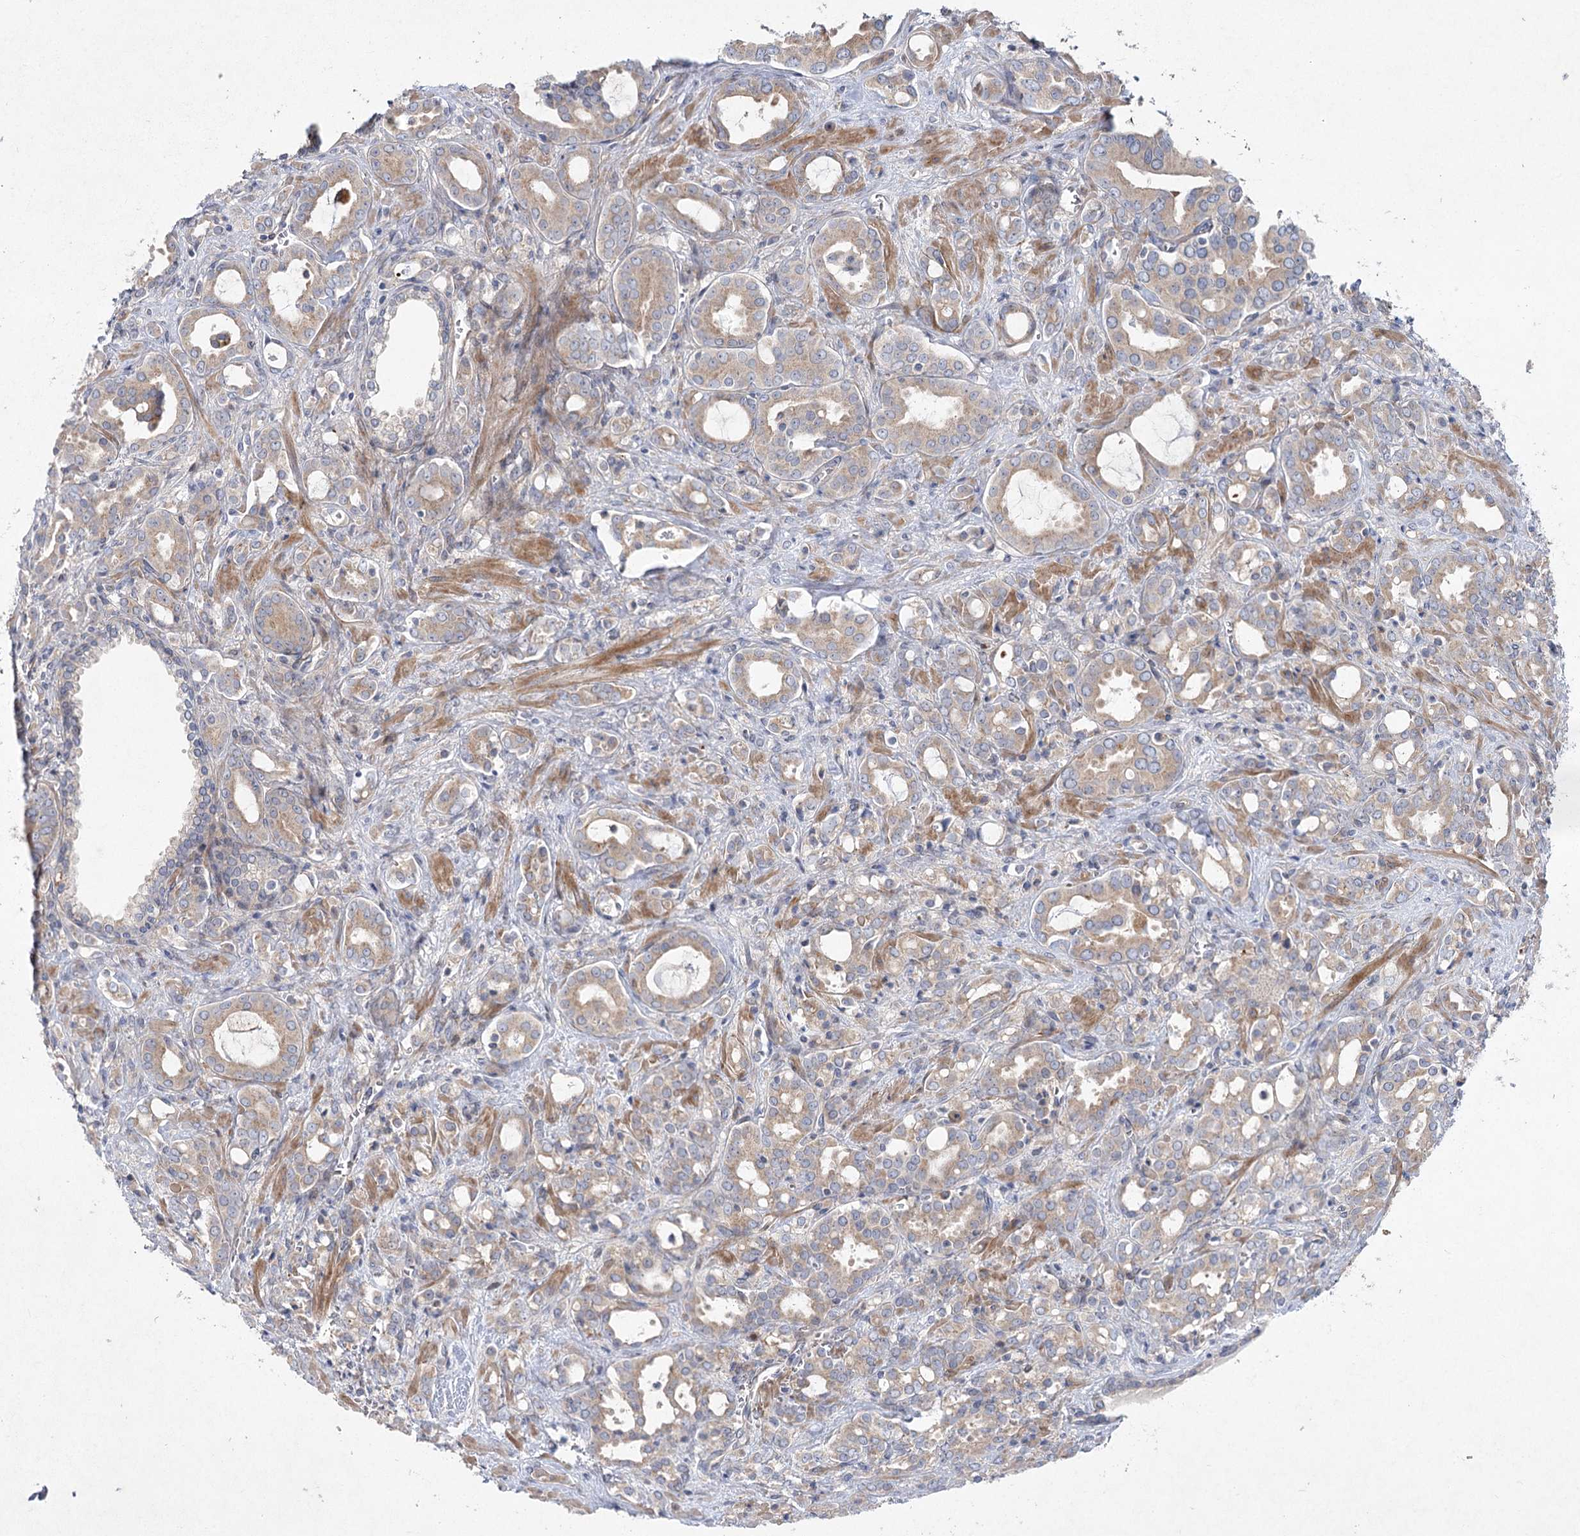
{"staining": {"intensity": "weak", "quantity": ">75%", "location": "cytoplasmic/membranous"}, "tissue": "prostate cancer", "cell_type": "Tumor cells", "image_type": "cancer", "snomed": [{"axis": "morphology", "description": "Adenocarcinoma, High grade"}, {"axis": "topography", "description": "Prostate"}], "caption": "Weak cytoplasmic/membranous expression is identified in approximately >75% of tumor cells in adenocarcinoma (high-grade) (prostate).", "gene": "SH3BP5L", "patient": {"sex": "male", "age": 72}}